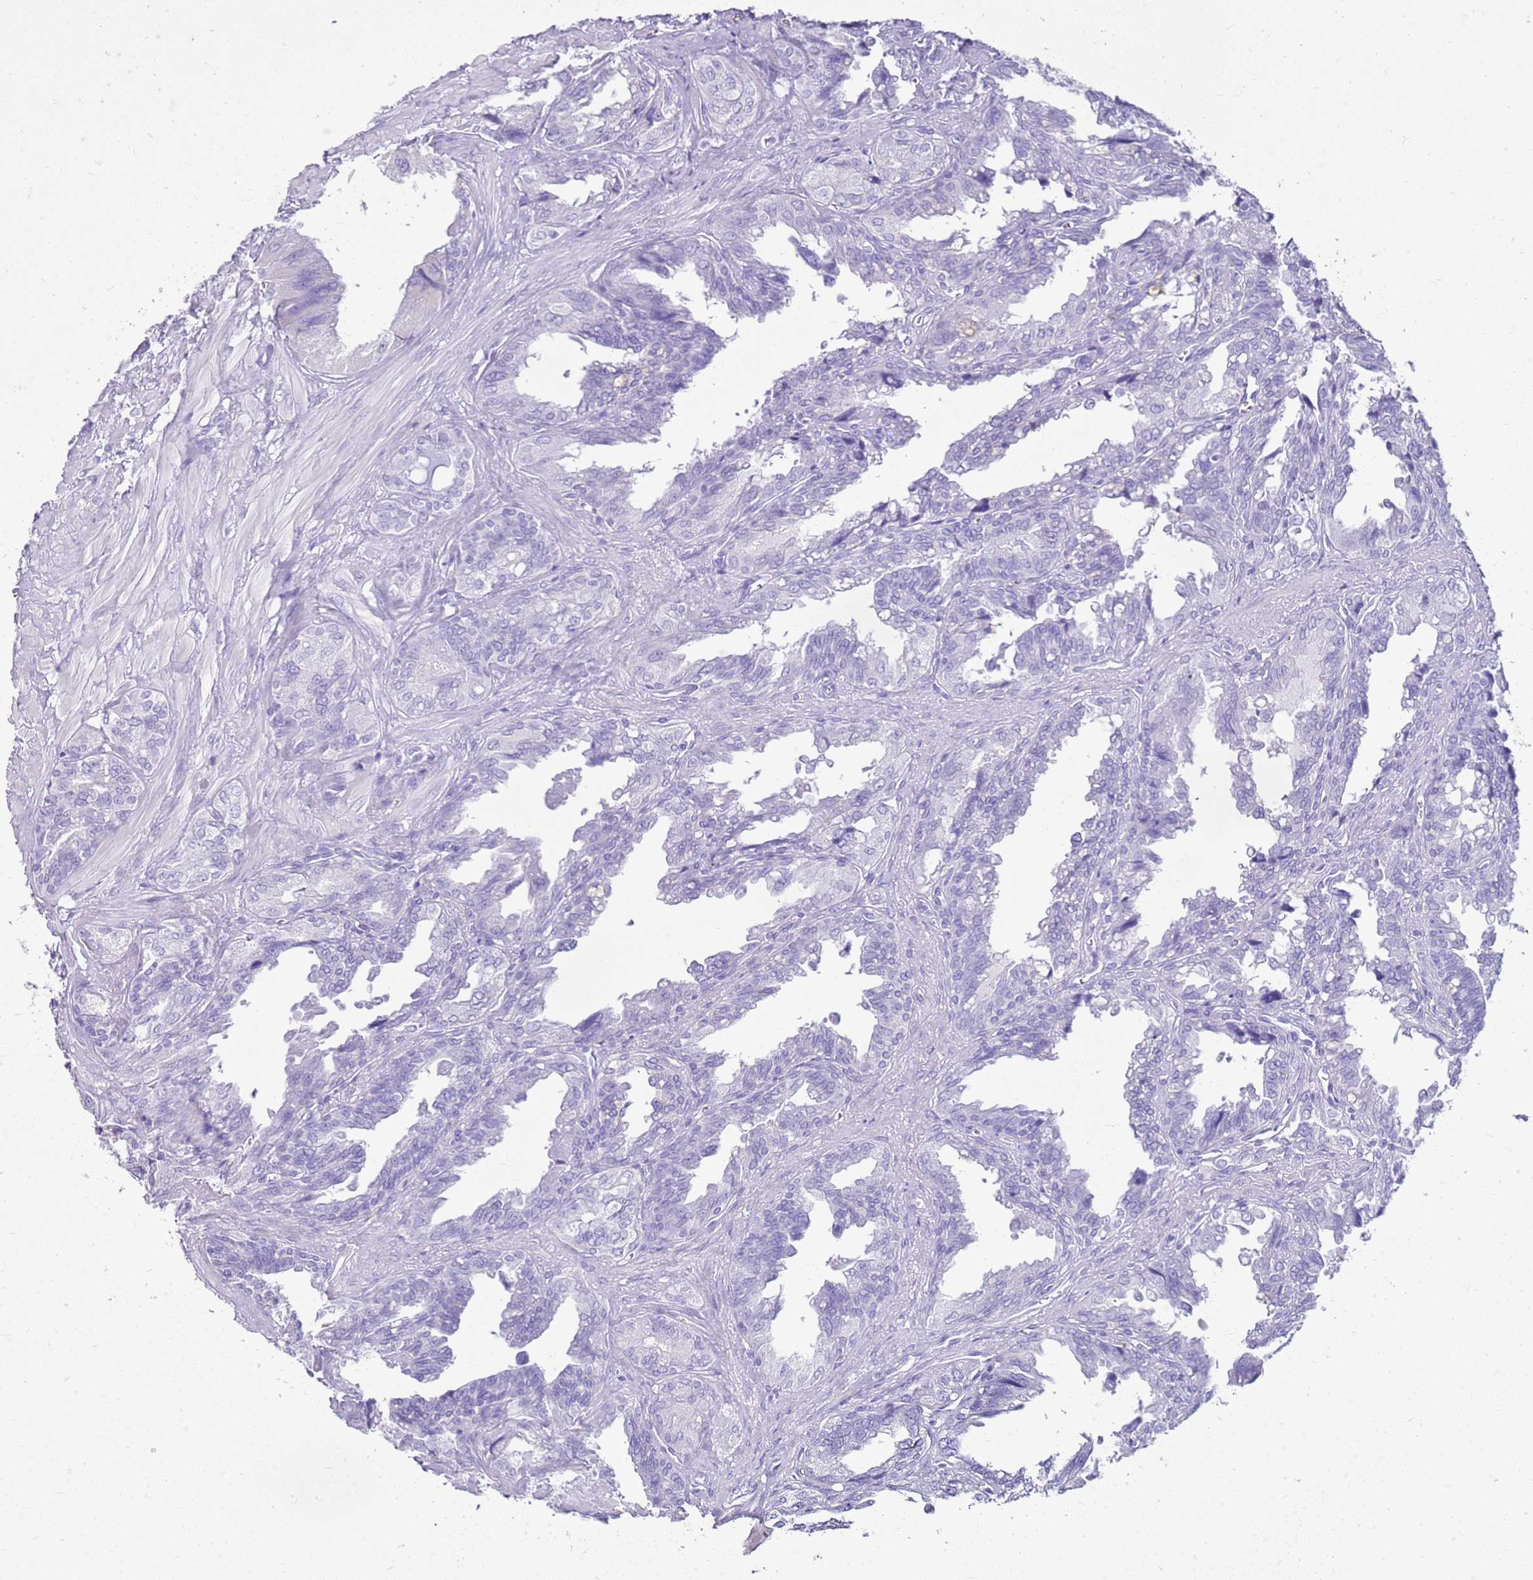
{"staining": {"intensity": "negative", "quantity": "none", "location": "none"}, "tissue": "seminal vesicle", "cell_type": "Glandular cells", "image_type": "normal", "snomed": [{"axis": "morphology", "description": "Normal tissue, NOS"}, {"axis": "topography", "description": "Seminal veicle"}], "caption": "DAB (3,3'-diaminobenzidine) immunohistochemical staining of normal human seminal vesicle demonstrates no significant staining in glandular cells.", "gene": "CA8", "patient": {"sex": "male", "age": 67}}